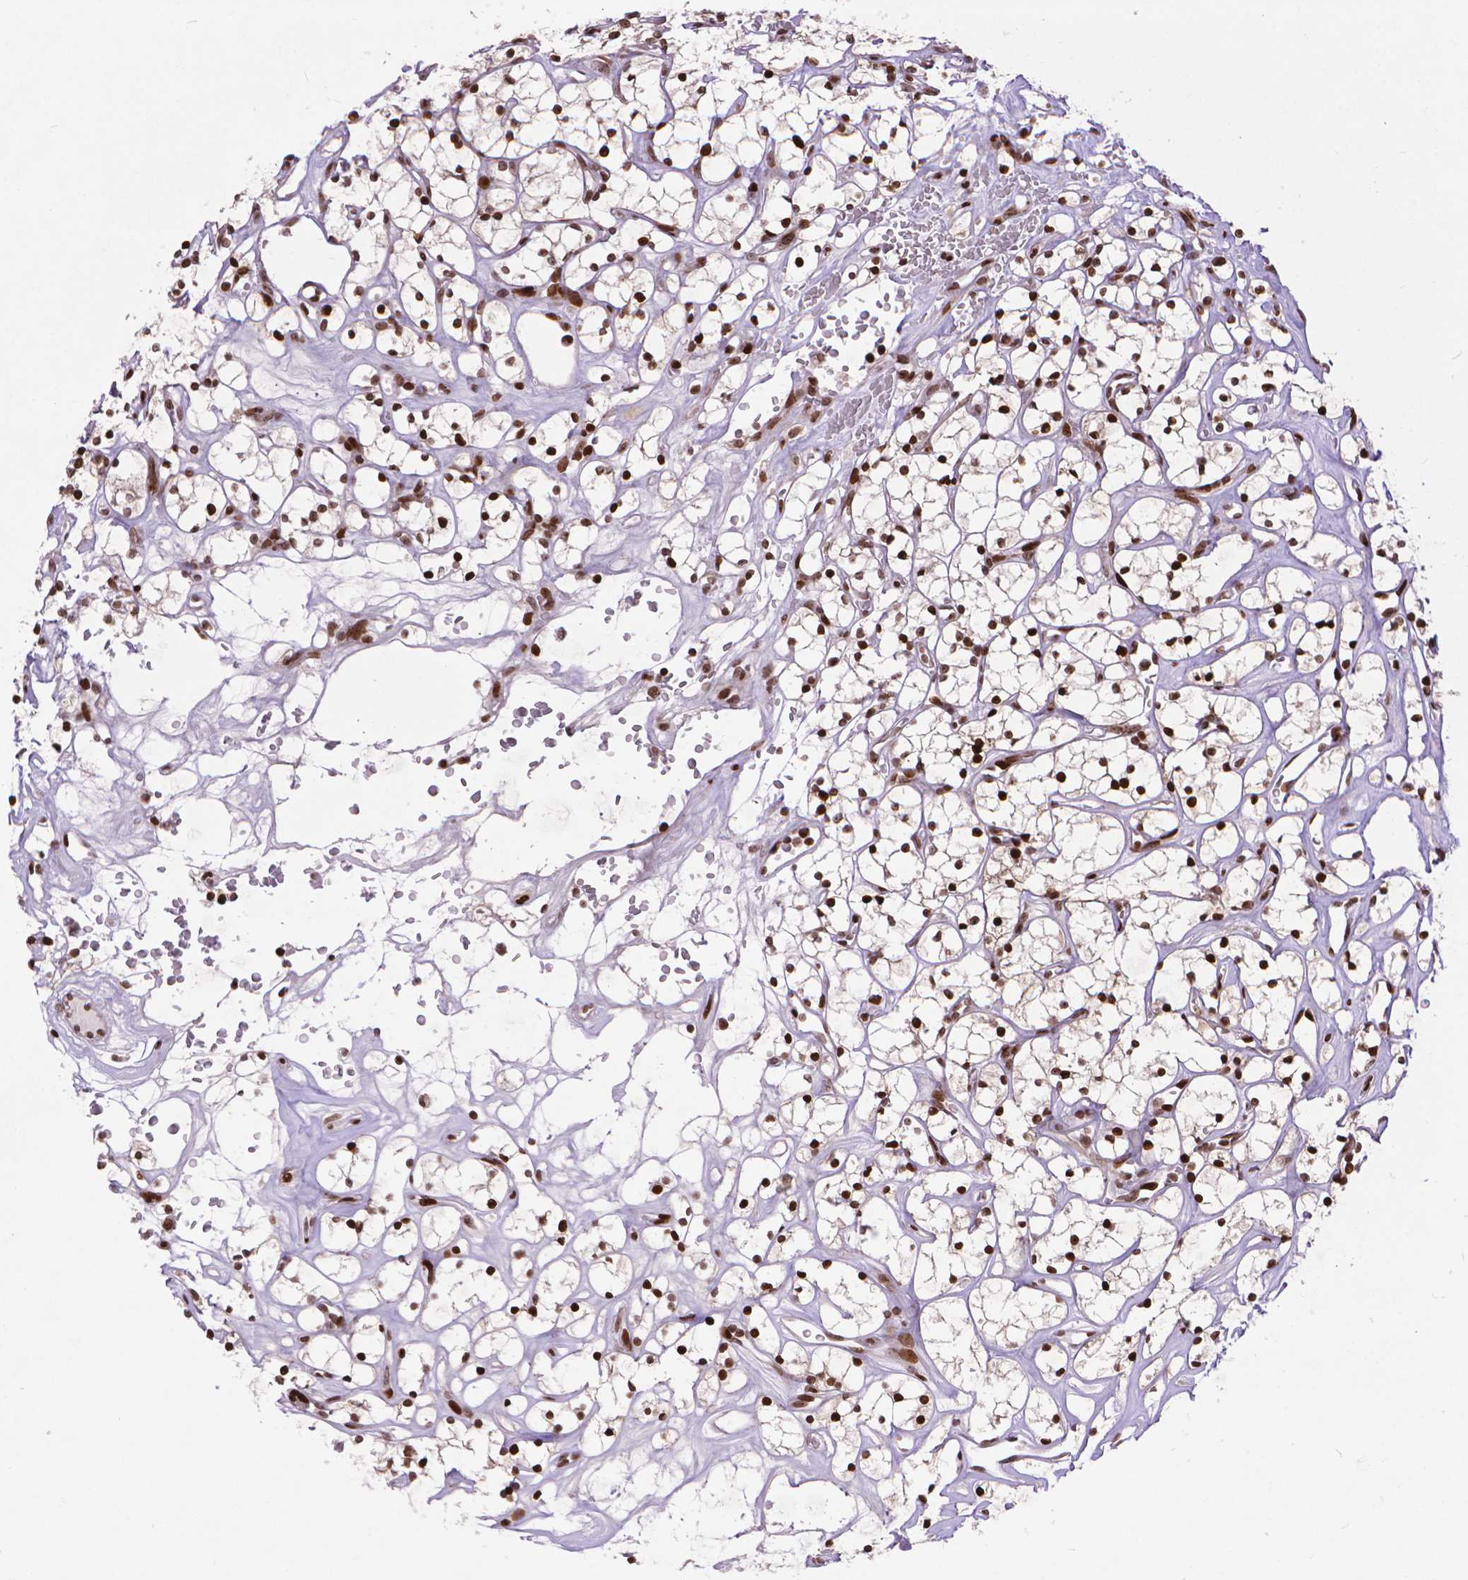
{"staining": {"intensity": "strong", "quantity": ">75%", "location": "nuclear"}, "tissue": "renal cancer", "cell_type": "Tumor cells", "image_type": "cancer", "snomed": [{"axis": "morphology", "description": "Adenocarcinoma, NOS"}, {"axis": "topography", "description": "Kidney"}], "caption": "Approximately >75% of tumor cells in adenocarcinoma (renal) reveal strong nuclear protein expression as visualized by brown immunohistochemical staining.", "gene": "AMER1", "patient": {"sex": "female", "age": 64}}